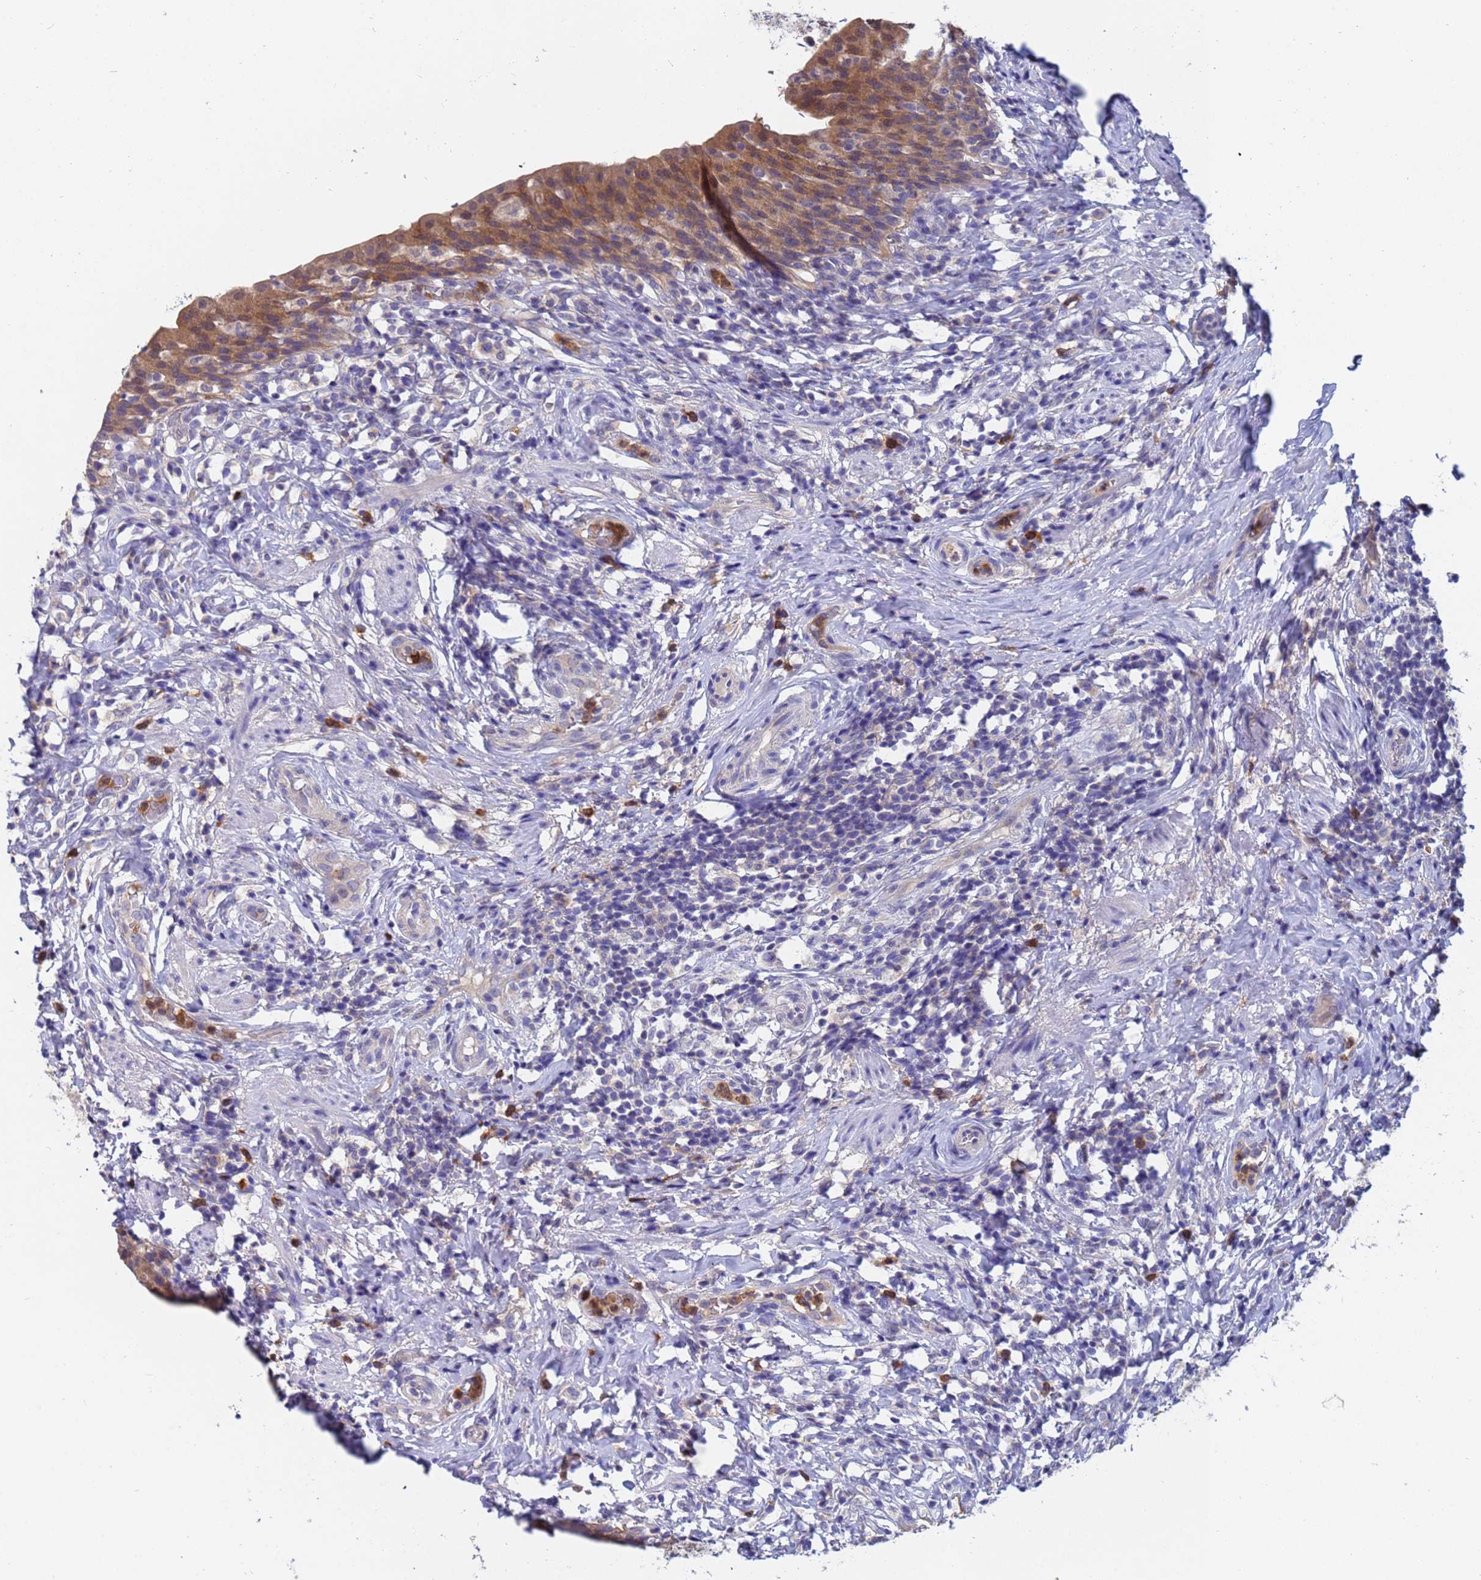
{"staining": {"intensity": "moderate", "quantity": ">75%", "location": "cytoplasmic/membranous"}, "tissue": "urinary bladder", "cell_type": "Urothelial cells", "image_type": "normal", "snomed": [{"axis": "morphology", "description": "Normal tissue, NOS"}, {"axis": "morphology", "description": "Inflammation, NOS"}, {"axis": "topography", "description": "Urinary bladder"}], "caption": "IHC (DAB) staining of normal urinary bladder reveals moderate cytoplasmic/membranous protein expression in about >75% of urothelial cells.", "gene": "TTLL11", "patient": {"sex": "male", "age": 64}}